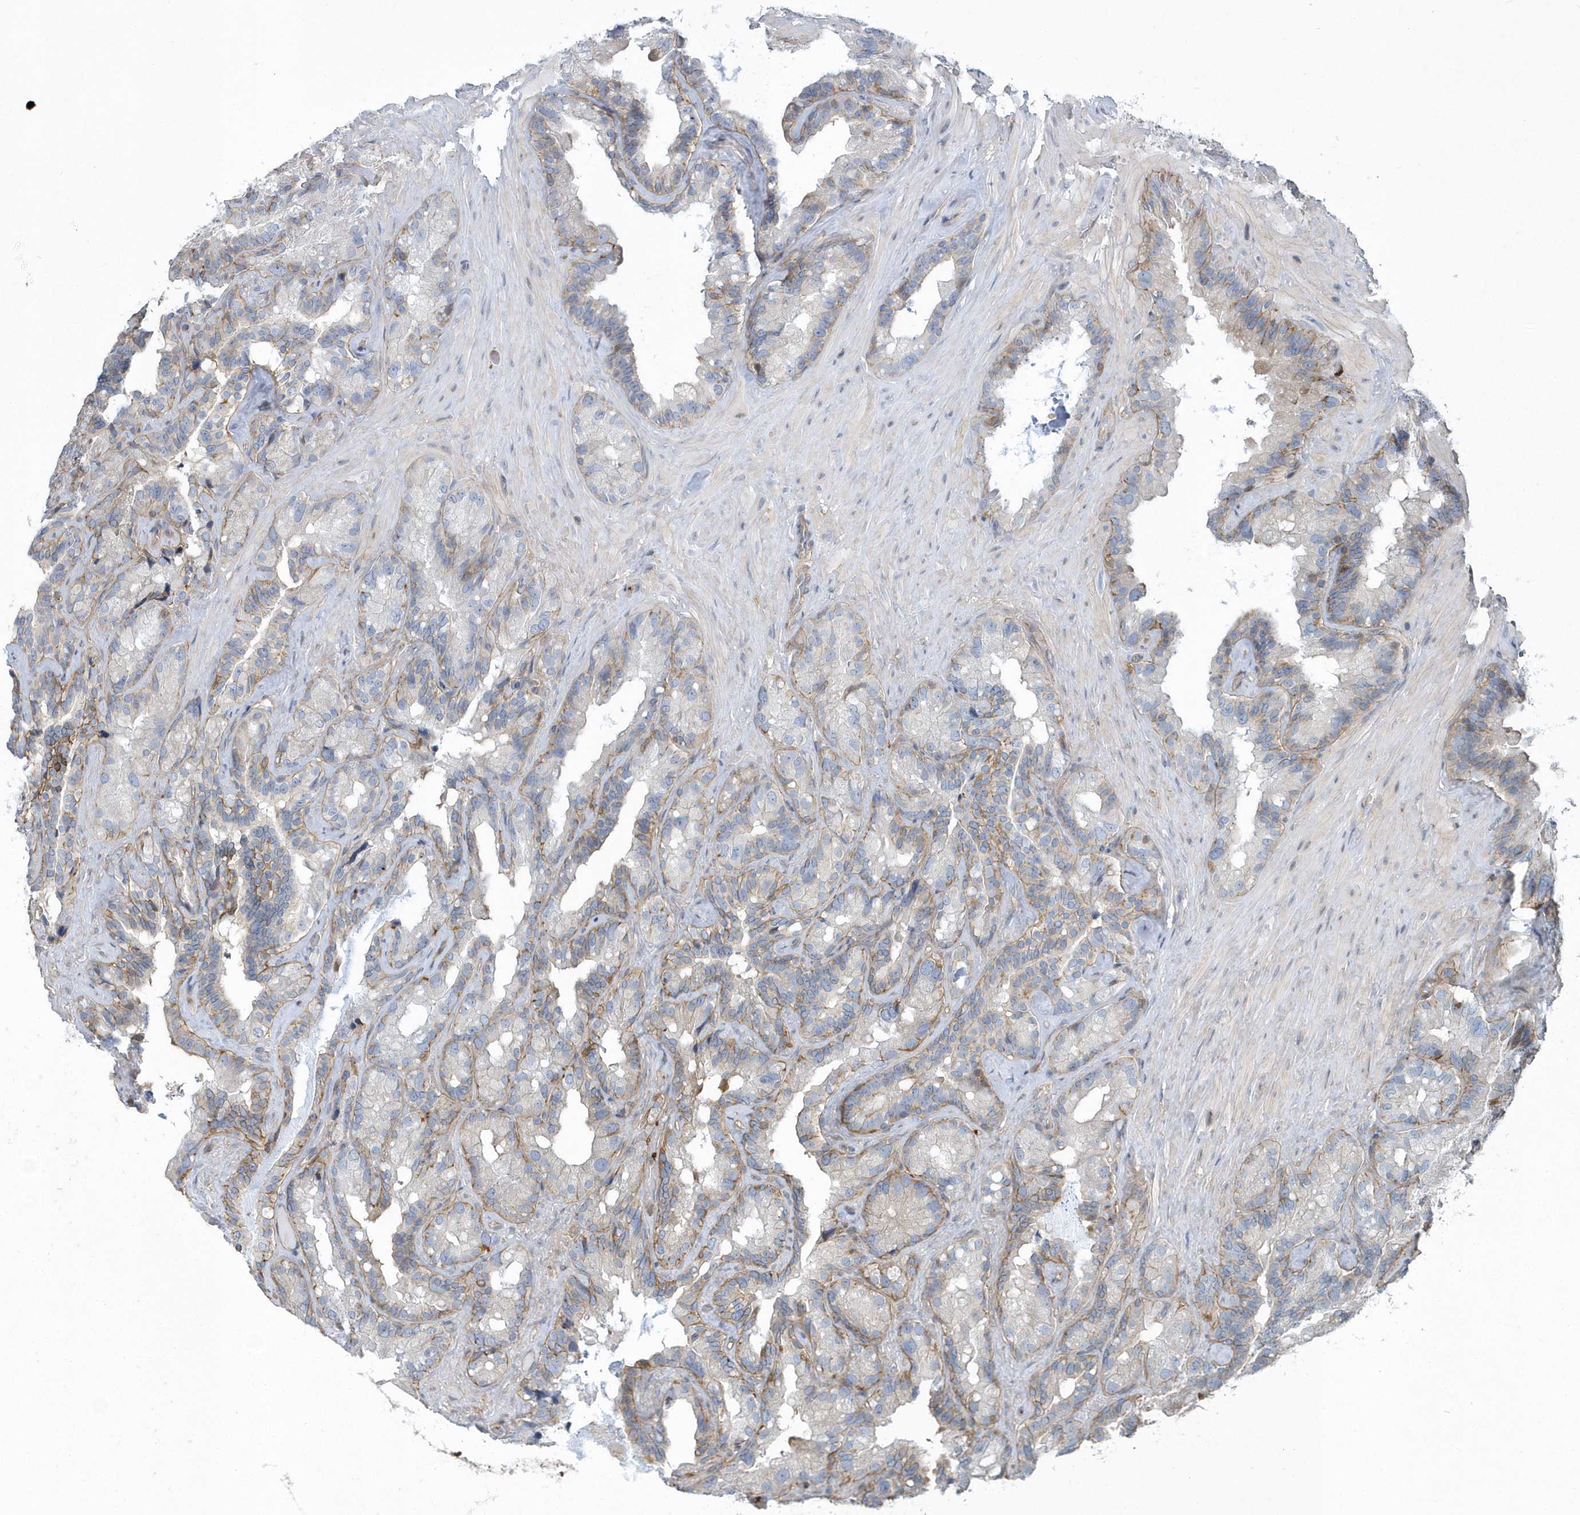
{"staining": {"intensity": "weak", "quantity": "<25%", "location": "cytoplasmic/membranous"}, "tissue": "seminal vesicle", "cell_type": "Glandular cells", "image_type": "normal", "snomed": [{"axis": "morphology", "description": "Normal tissue, NOS"}, {"axis": "topography", "description": "Prostate"}, {"axis": "topography", "description": "Seminal veicle"}], "caption": "Glandular cells are negative for brown protein staining in unremarkable seminal vesicle. (DAB (3,3'-diaminobenzidine) IHC with hematoxylin counter stain).", "gene": "ARAP2", "patient": {"sex": "male", "age": 68}}